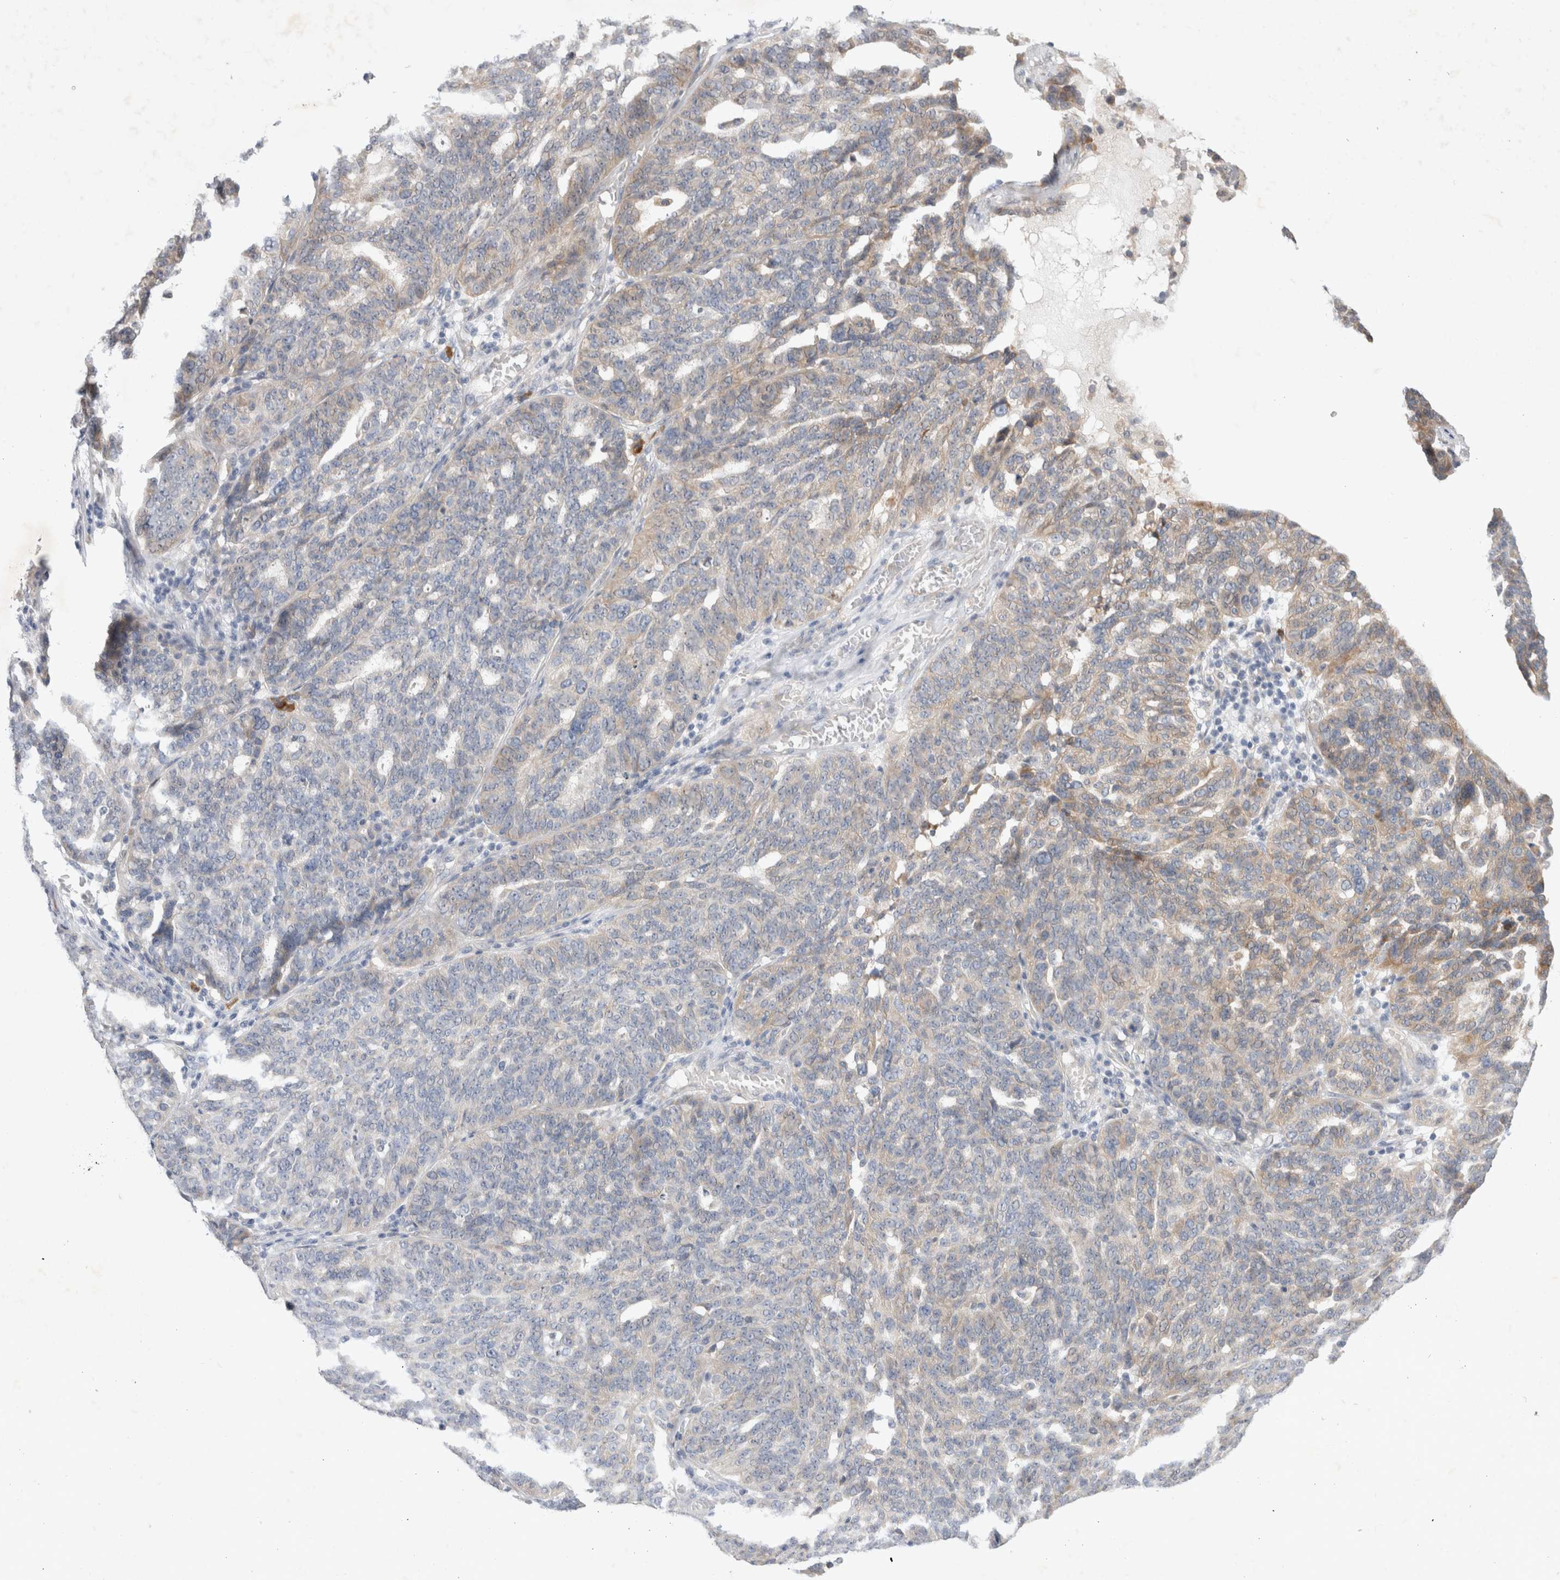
{"staining": {"intensity": "weak", "quantity": "<25%", "location": "cytoplasmic/membranous"}, "tissue": "ovarian cancer", "cell_type": "Tumor cells", "image_type": "cancer", "snomed": [{"axis": "morphology", "description": "Cystadenocarcinoma, serous, NOS"}, {"axis": "topography", "description": "Ovary"}], "caption": "IHC photomicrograph of serous cystadenocarcinoma (ovarian) stained for a protein (brown), which displays no expression in tumor cells. The staining is performed using DAB (3,3'-diaminobenzidine) brown chromogen with nuclei counter-stained in using hematoxylin.", "gene": "NEDD4L", "patient": {"sex": "female", "age": 59}}